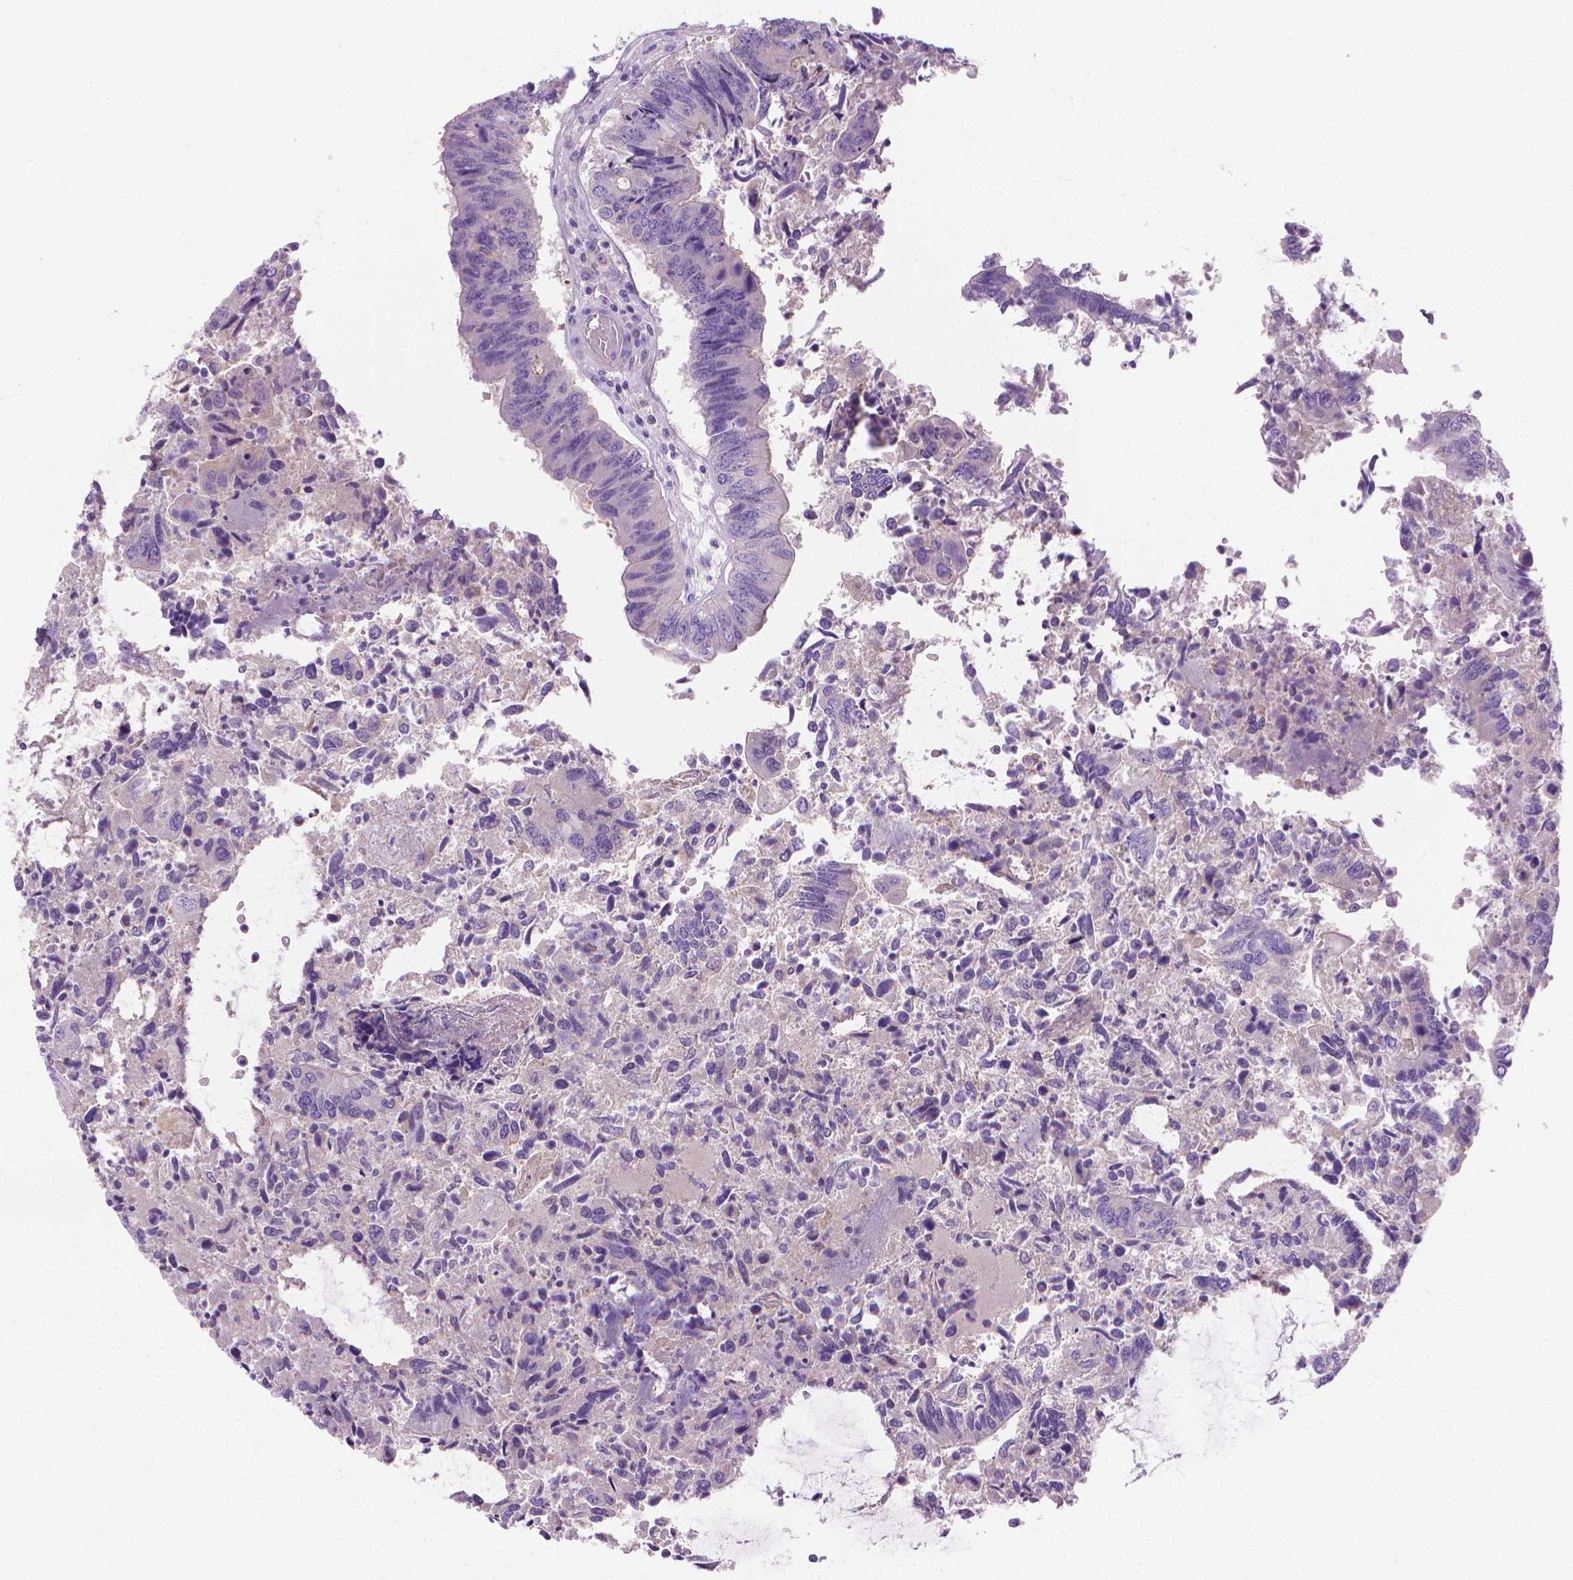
{"staining": {"intensity": "negative", "quantity": "none", "location": "none"}, "tissue": "colorectal cancer", "cell_type": "Tumor cells", "image_type": "cancer", "snomed": [{"axis": "morphology", "description": "Adenocarcinoma, NOS"}, {"axis": "topography", "description": "Colon"}], "caption": "The immunohistochemistry (IHC) histopathology image has no significant positivity in tumor cells of colorectal adenocarcinoma tissue.", "gene": "FASN", "patient": {"sex": "female", "age": 67}}